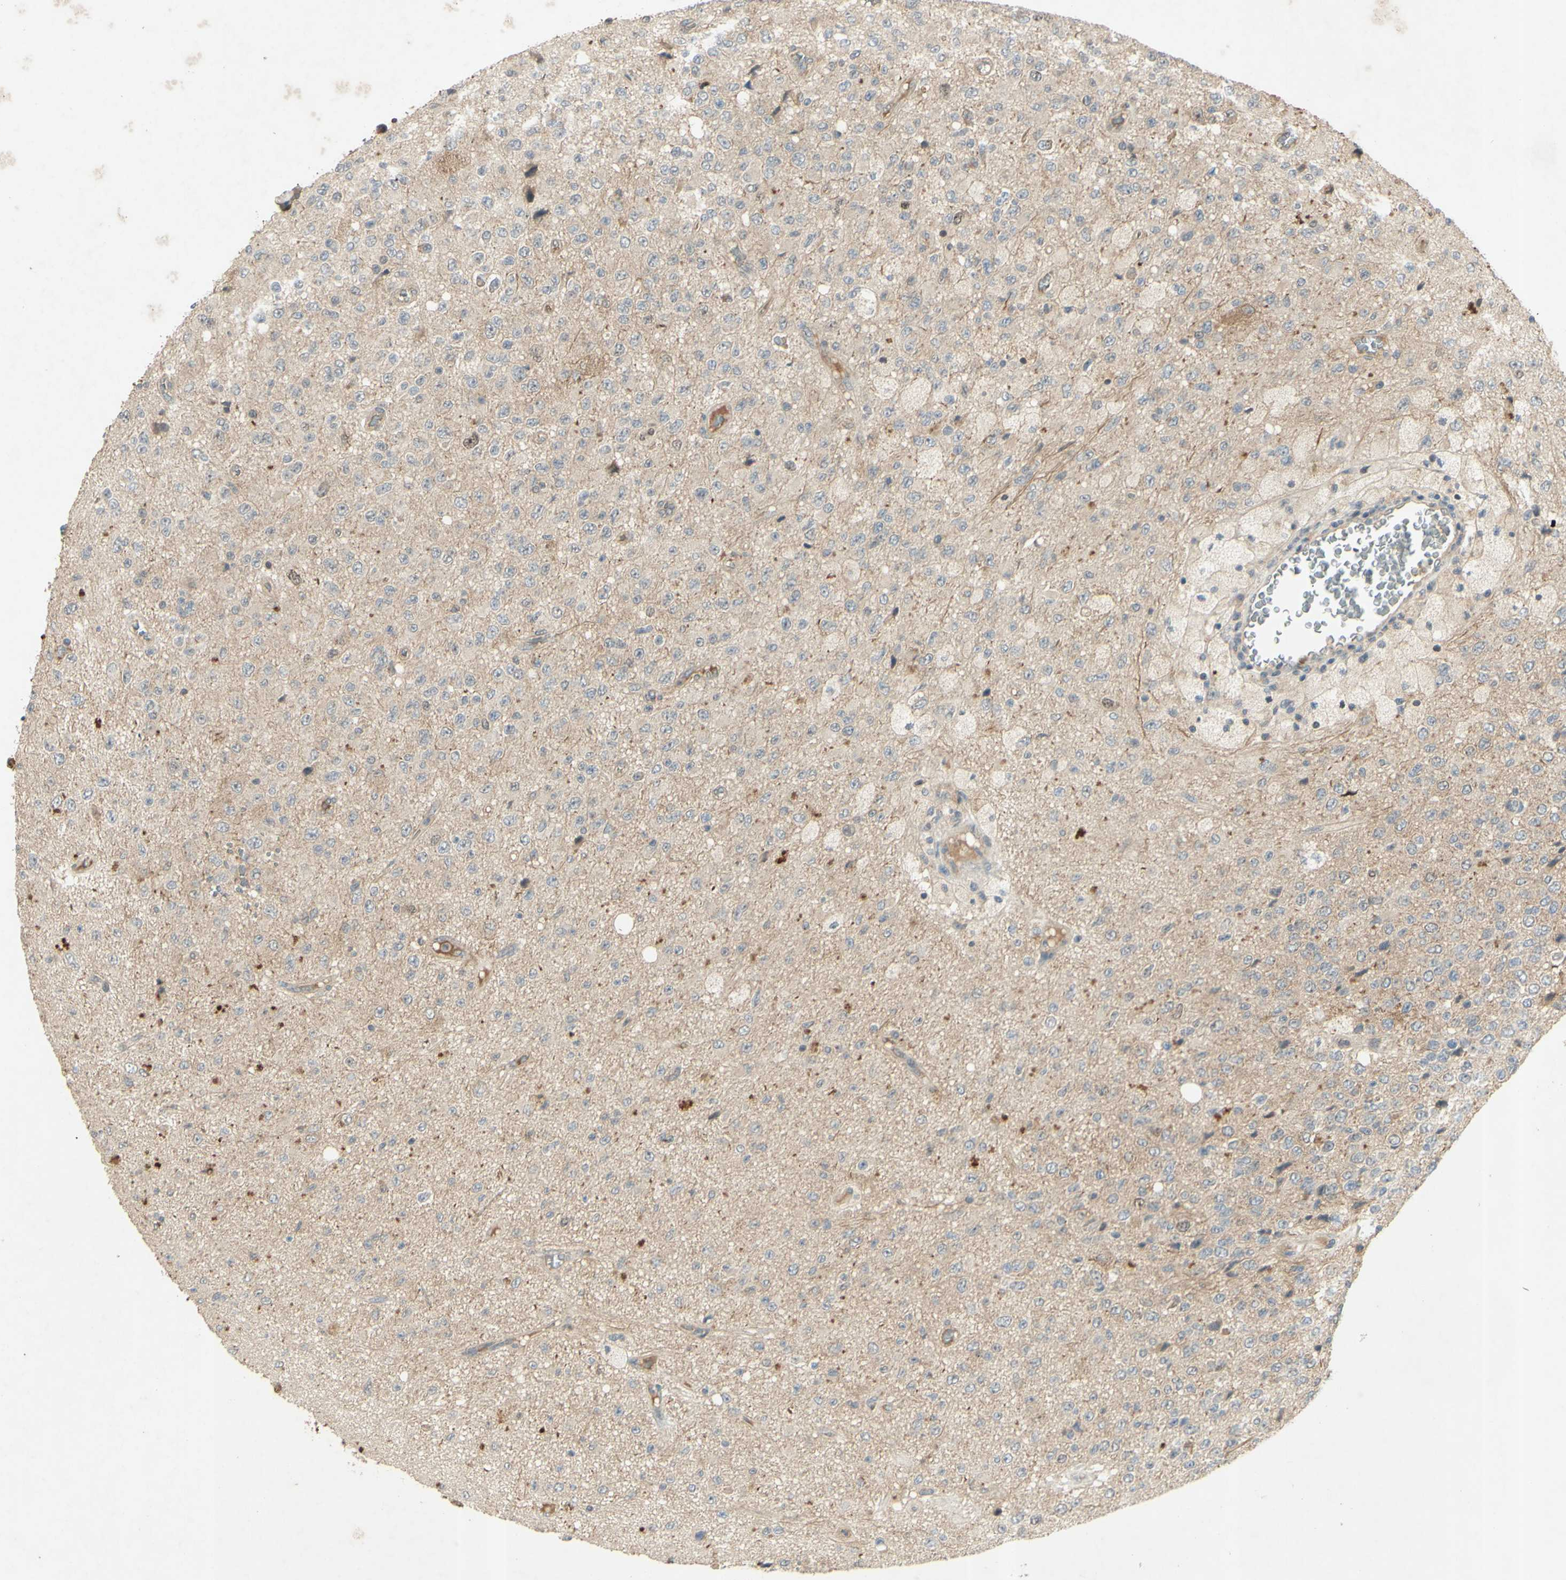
{"staining": {"intensity": "strong", "quantity": "<25%", "location": "cytoplasmic/membranous"}, "tissue": "glioma", "cell_type": "Tumor cells", "image_type": "cancer", "snomed": [{"axis": "morphology", "description": "Glioma, malignant, High grade"}, {"axis": "topography", "description": "pancreas cauda"}], "caption": "Immunohistochemical staining of human glioma displays strong cytoplasmic/membranous protein expression in approximately <25% of tumor cells.", "gene": "RAD18", "patient": {"sex": "male", "age": 60}}